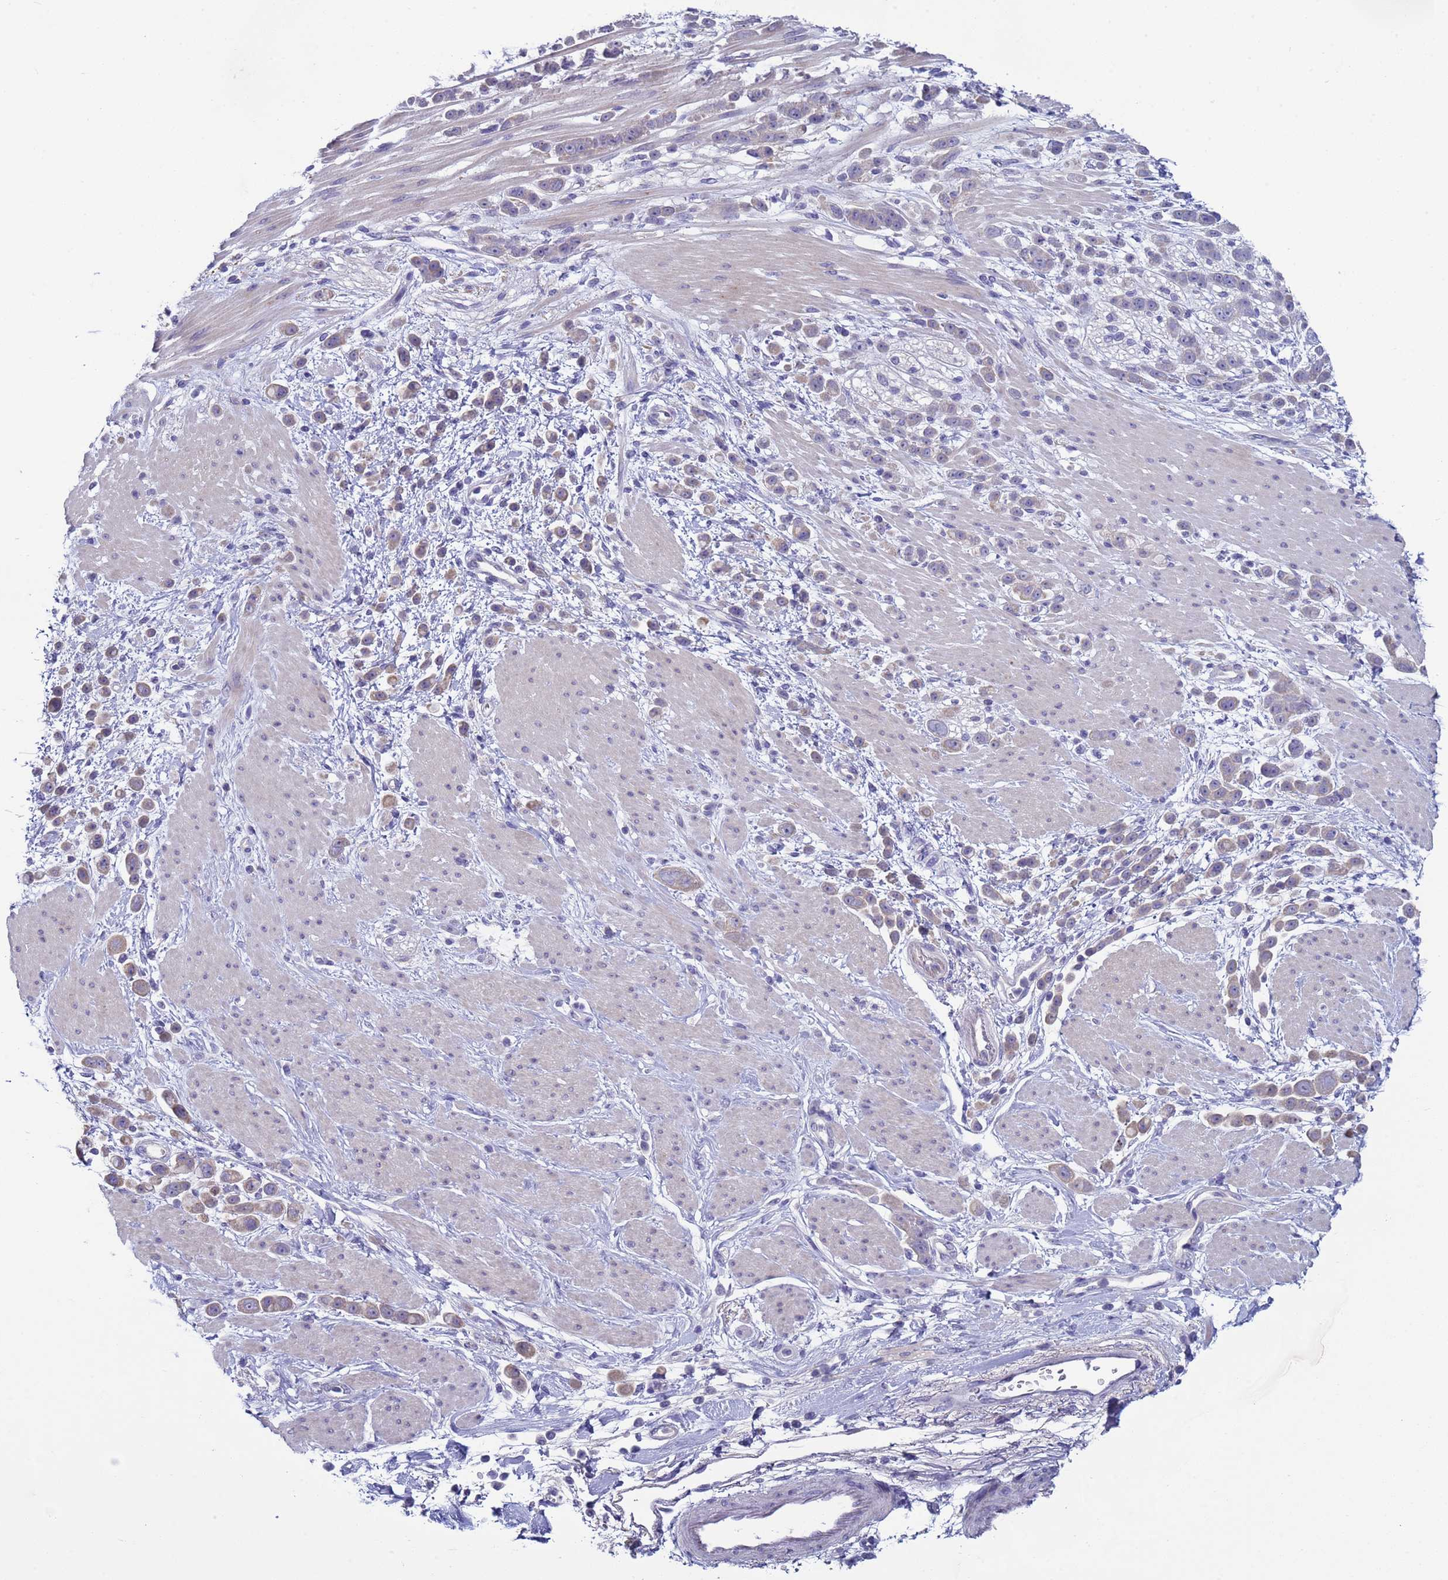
{"staining": {"intensity": "negative", "quantity": "none", "location": "none"}, "tissue": "pancreatic cancer", "cell_type": "Tumor cells", "image_type": "cancer", "snomed": [{"axis": "morphology", "description": "Normal tissue, NOS"}, {"axis": "morphology", "description": "Adenocarcinoma, NOS"}, {"axis": "topography", "description": "Pancreas"}], "caption": "An immunohistochemistry histopathology image of pancreatic cancer is shown. There is no staining in tumor cells of pancreatic cancer.", "gene": "TRIM51", "patient": {"sex": "female", "age": 64}}